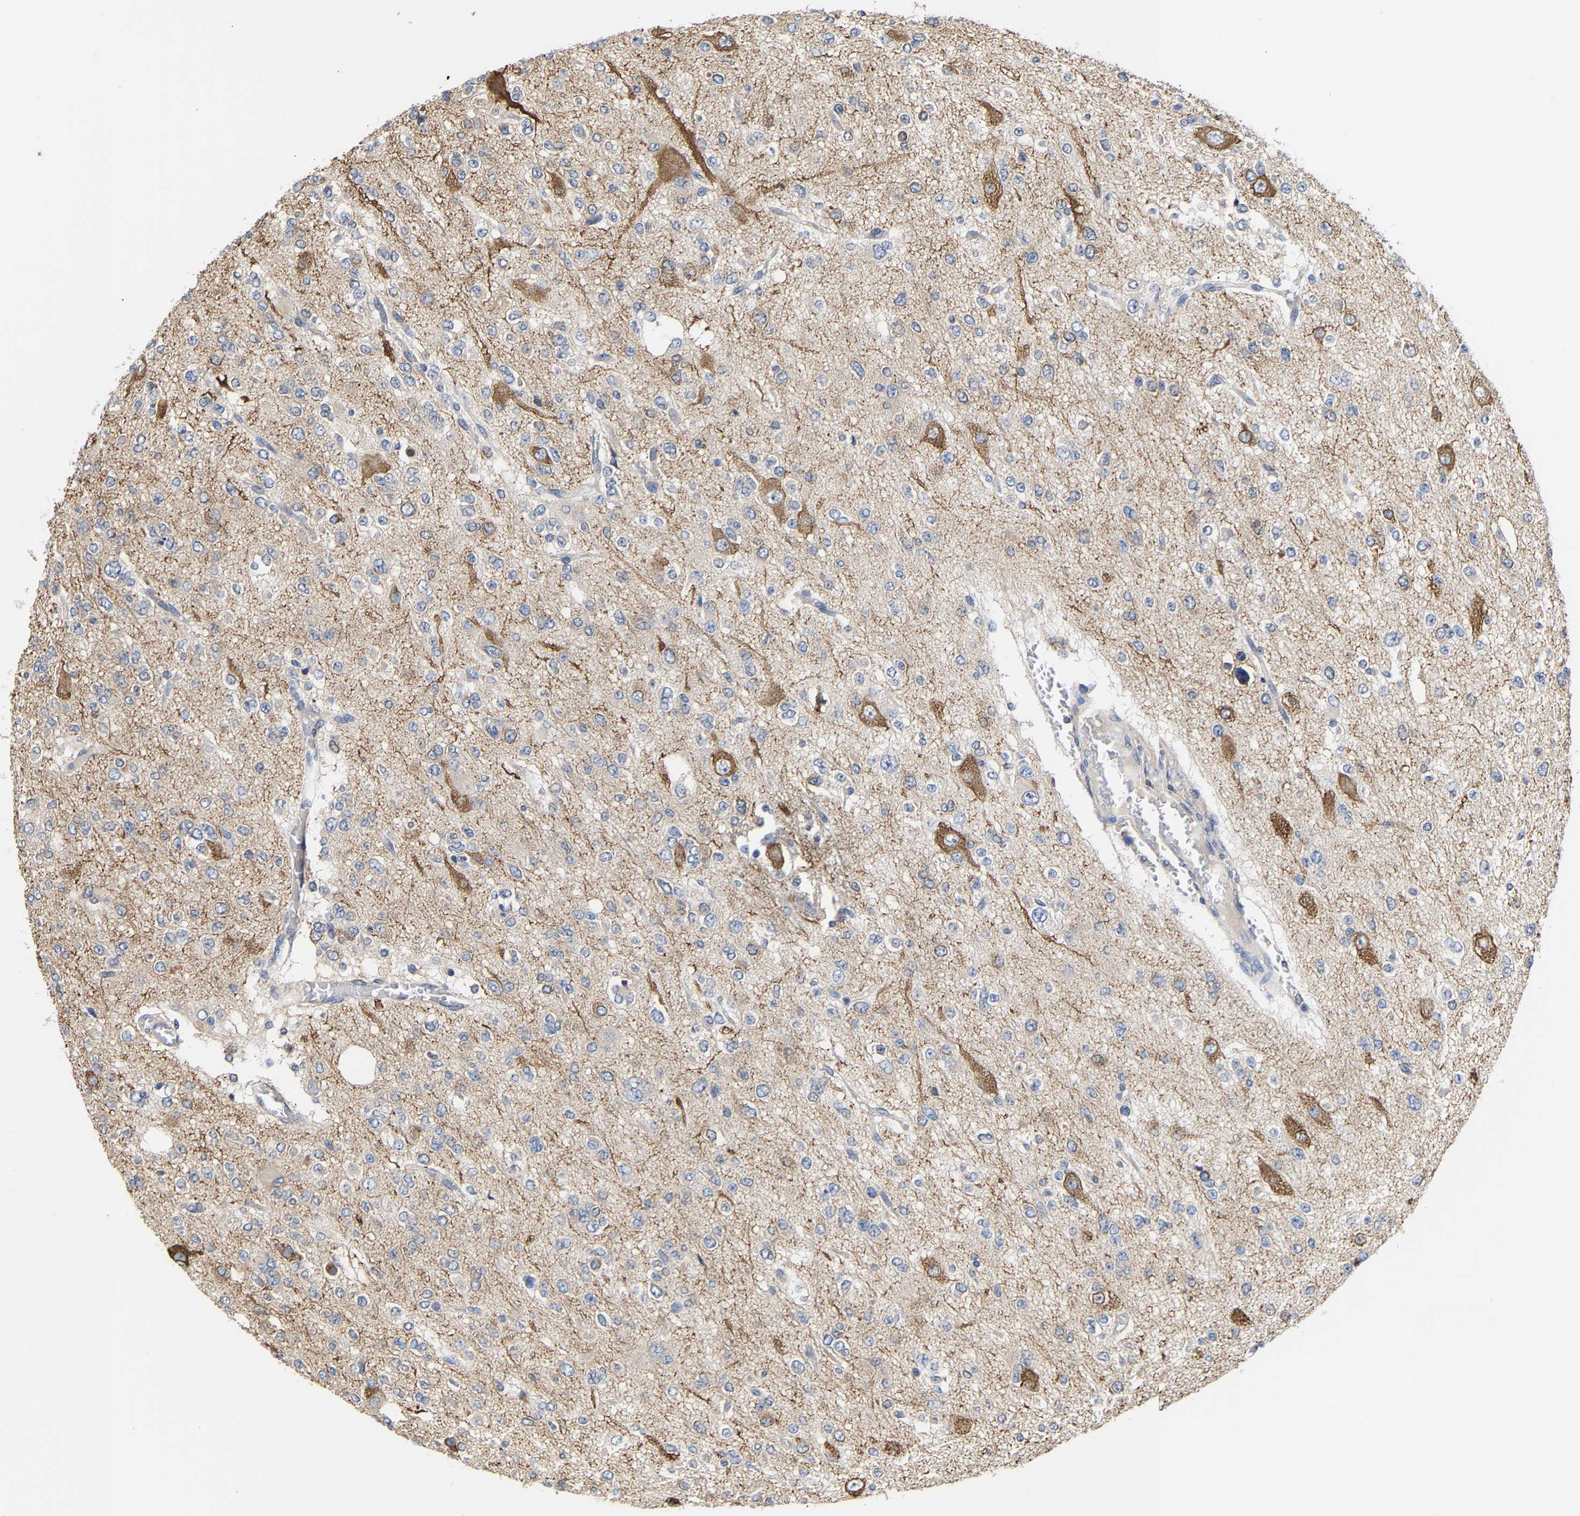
{"staining": {"intensity": "negative", "quantity": "none", "location": "none"}, "tissue": "glioma", "cell_type": "Tumor cells", "image_type": "cancer", "snomed": [{"axis": "morphology", "description": "Glioma, malignant, Low grade"}, {"axis": "topography", "description": "Brain"}], "caption": "The image exhibits no significant positivity in tumor cells of glioma.", "gene": "ARAP1", "patient": {"sex": "male", "age": 38}}